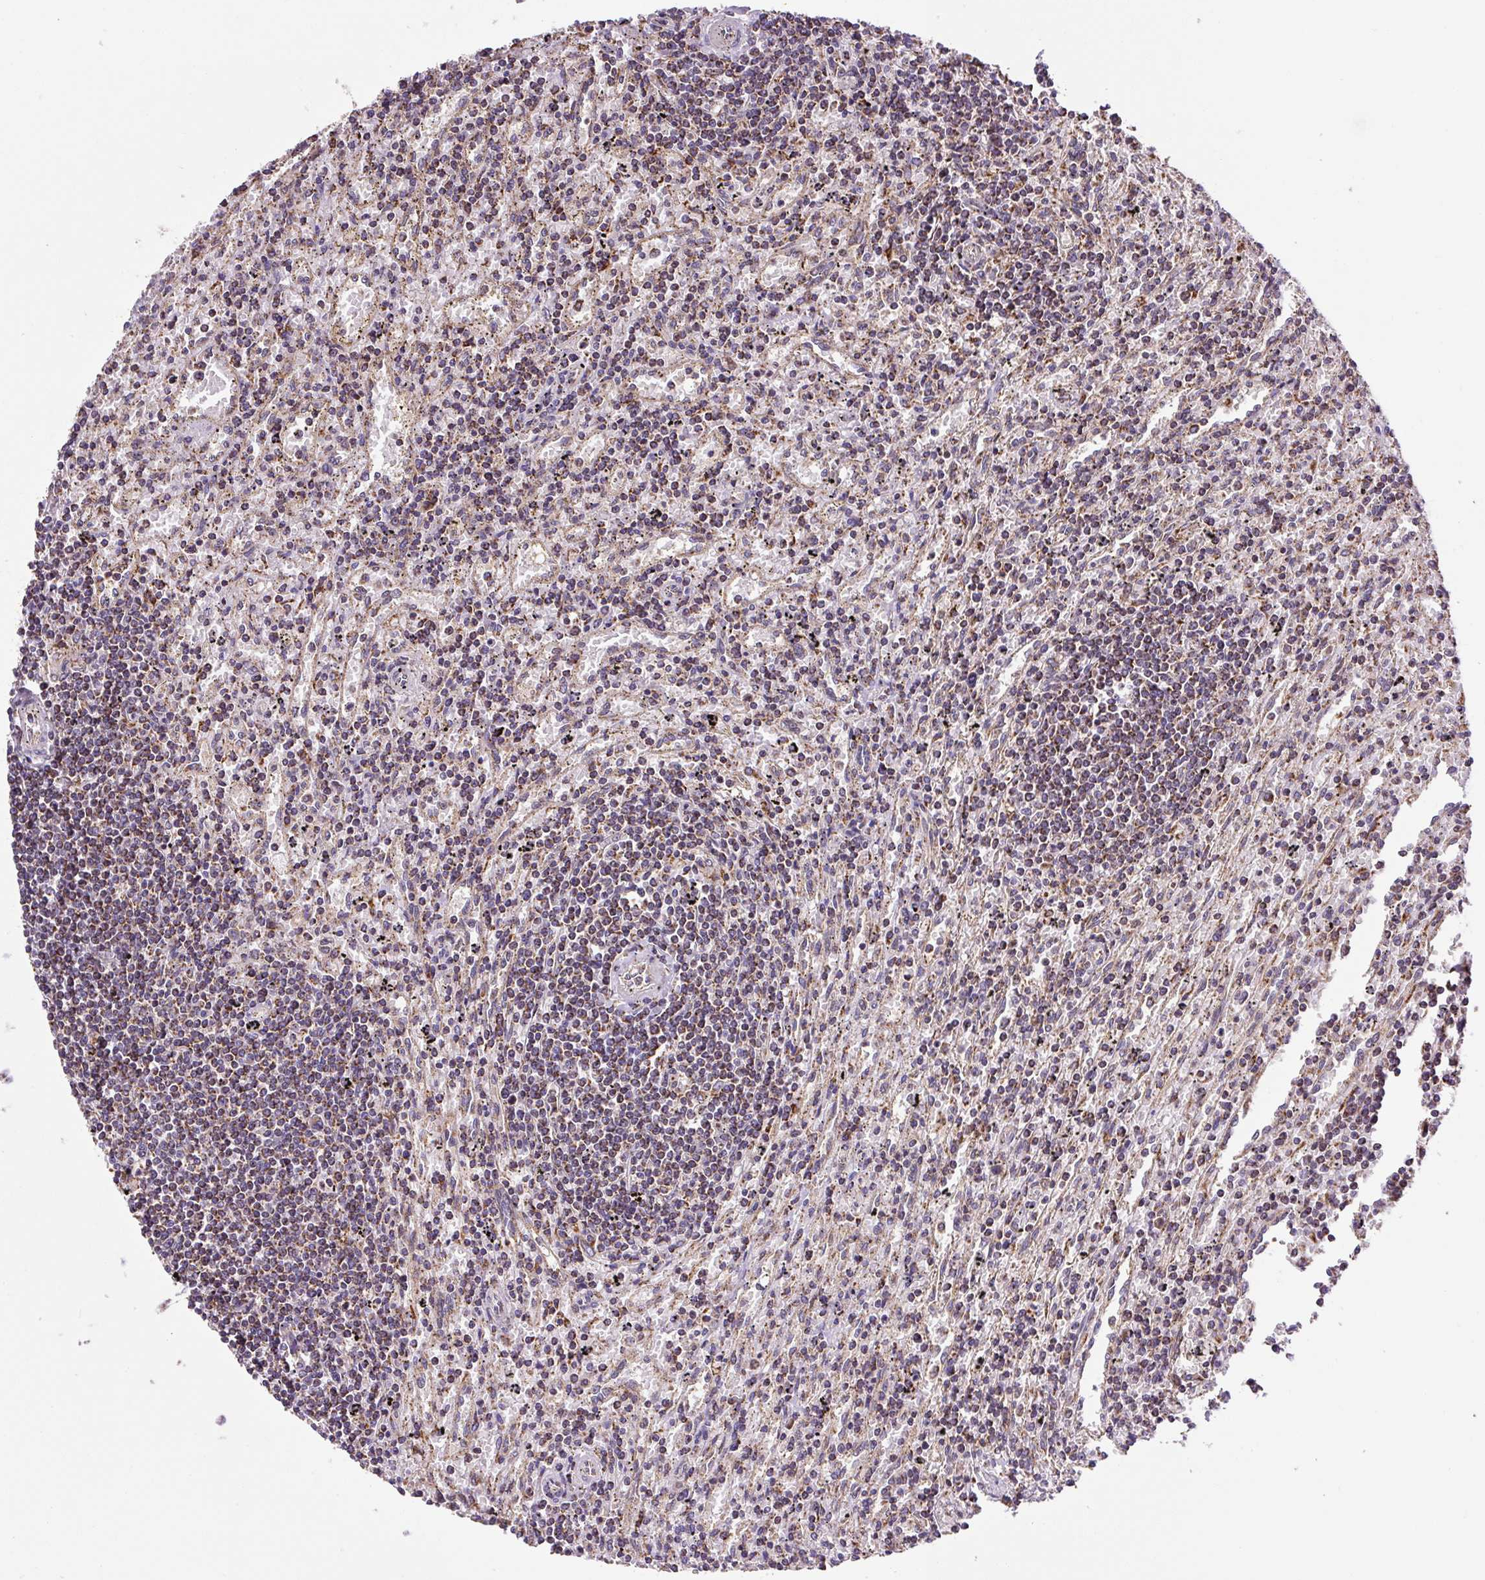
{"staining": {"intensity": "moderate", "quantity": ">75%", "location": "cytoplasmic/membranous"}, "tissue": "lymphoma", "cell_type": "Tumor cells", "image_type": "cancer", "snomed": [{"axis": "morphology", "description": "Malignant lymphoma, non-Hodgkin's type, Low grade"}, {"axis": "topography", "description": "Spleen"}], "caption": "The immunohistochemical stain highlights moderate cytoplasmic/membranous staining in tumor cells of malignant lymphoma, non-Hodgkin's type (low-grade) tissue.", "gene": "MFSD9", "patient": {"sex": "male", "age": 76}}